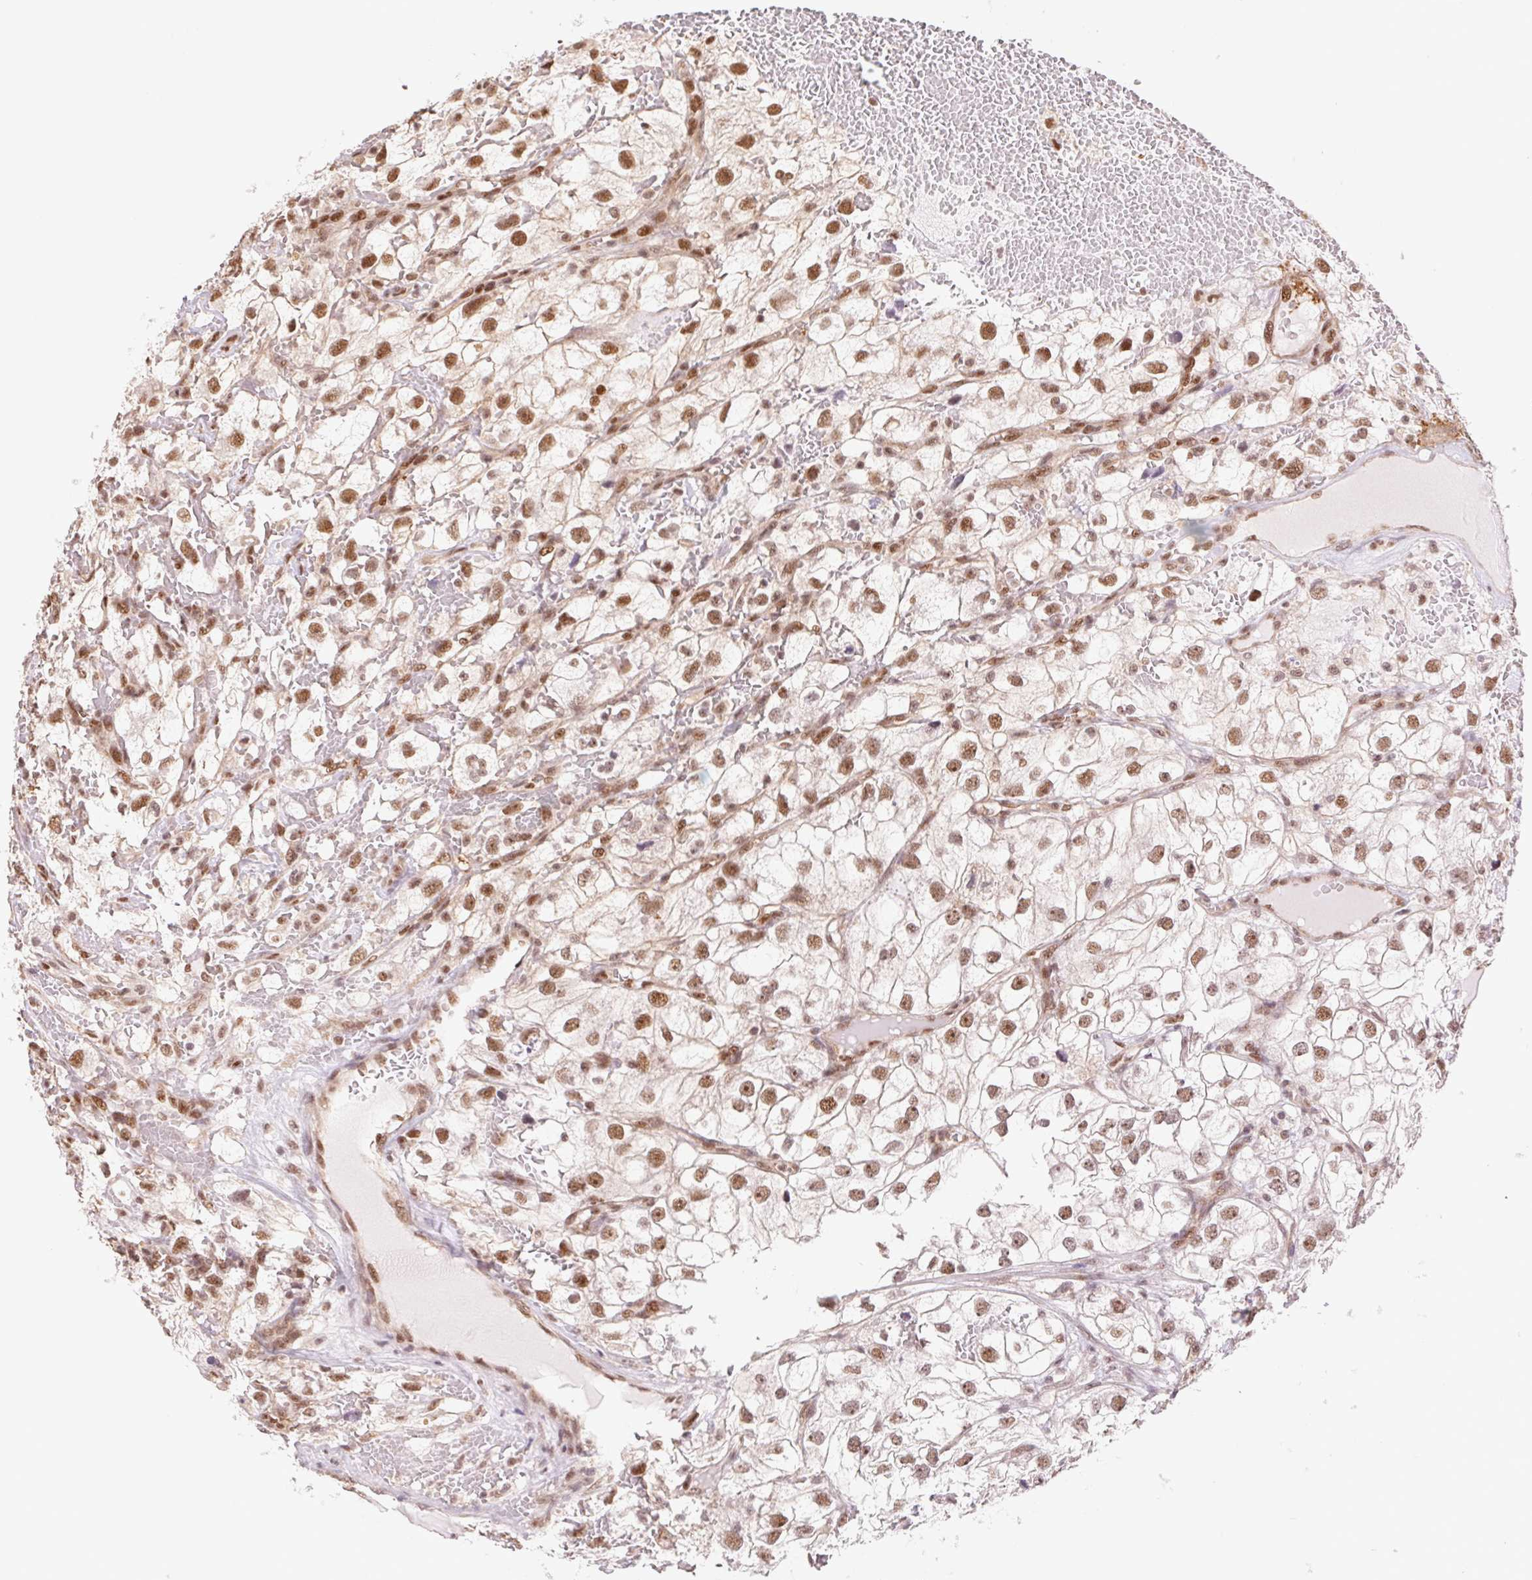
{"staining": {"intensity": "moderate", "quantity": ">75%", "location": "nuclear"}, "tissue": "renal cancer", "cell_type": "Tumor cells", "image_type": "cancer", "snomed": [{"axis": "morphology", "description": "Adenocarcinoma, NOS"}, {"axis": "topography", "description": "Kidney"}], "caption": "High-power microscopy captured an immunohistochemistry (IHC) micrograph of renal cancer, revealing moderate nuclear positivity in approximately >75% of tumor cells.", "gene": "CWC25", "patient": {"sex": "male", "age": 59}}